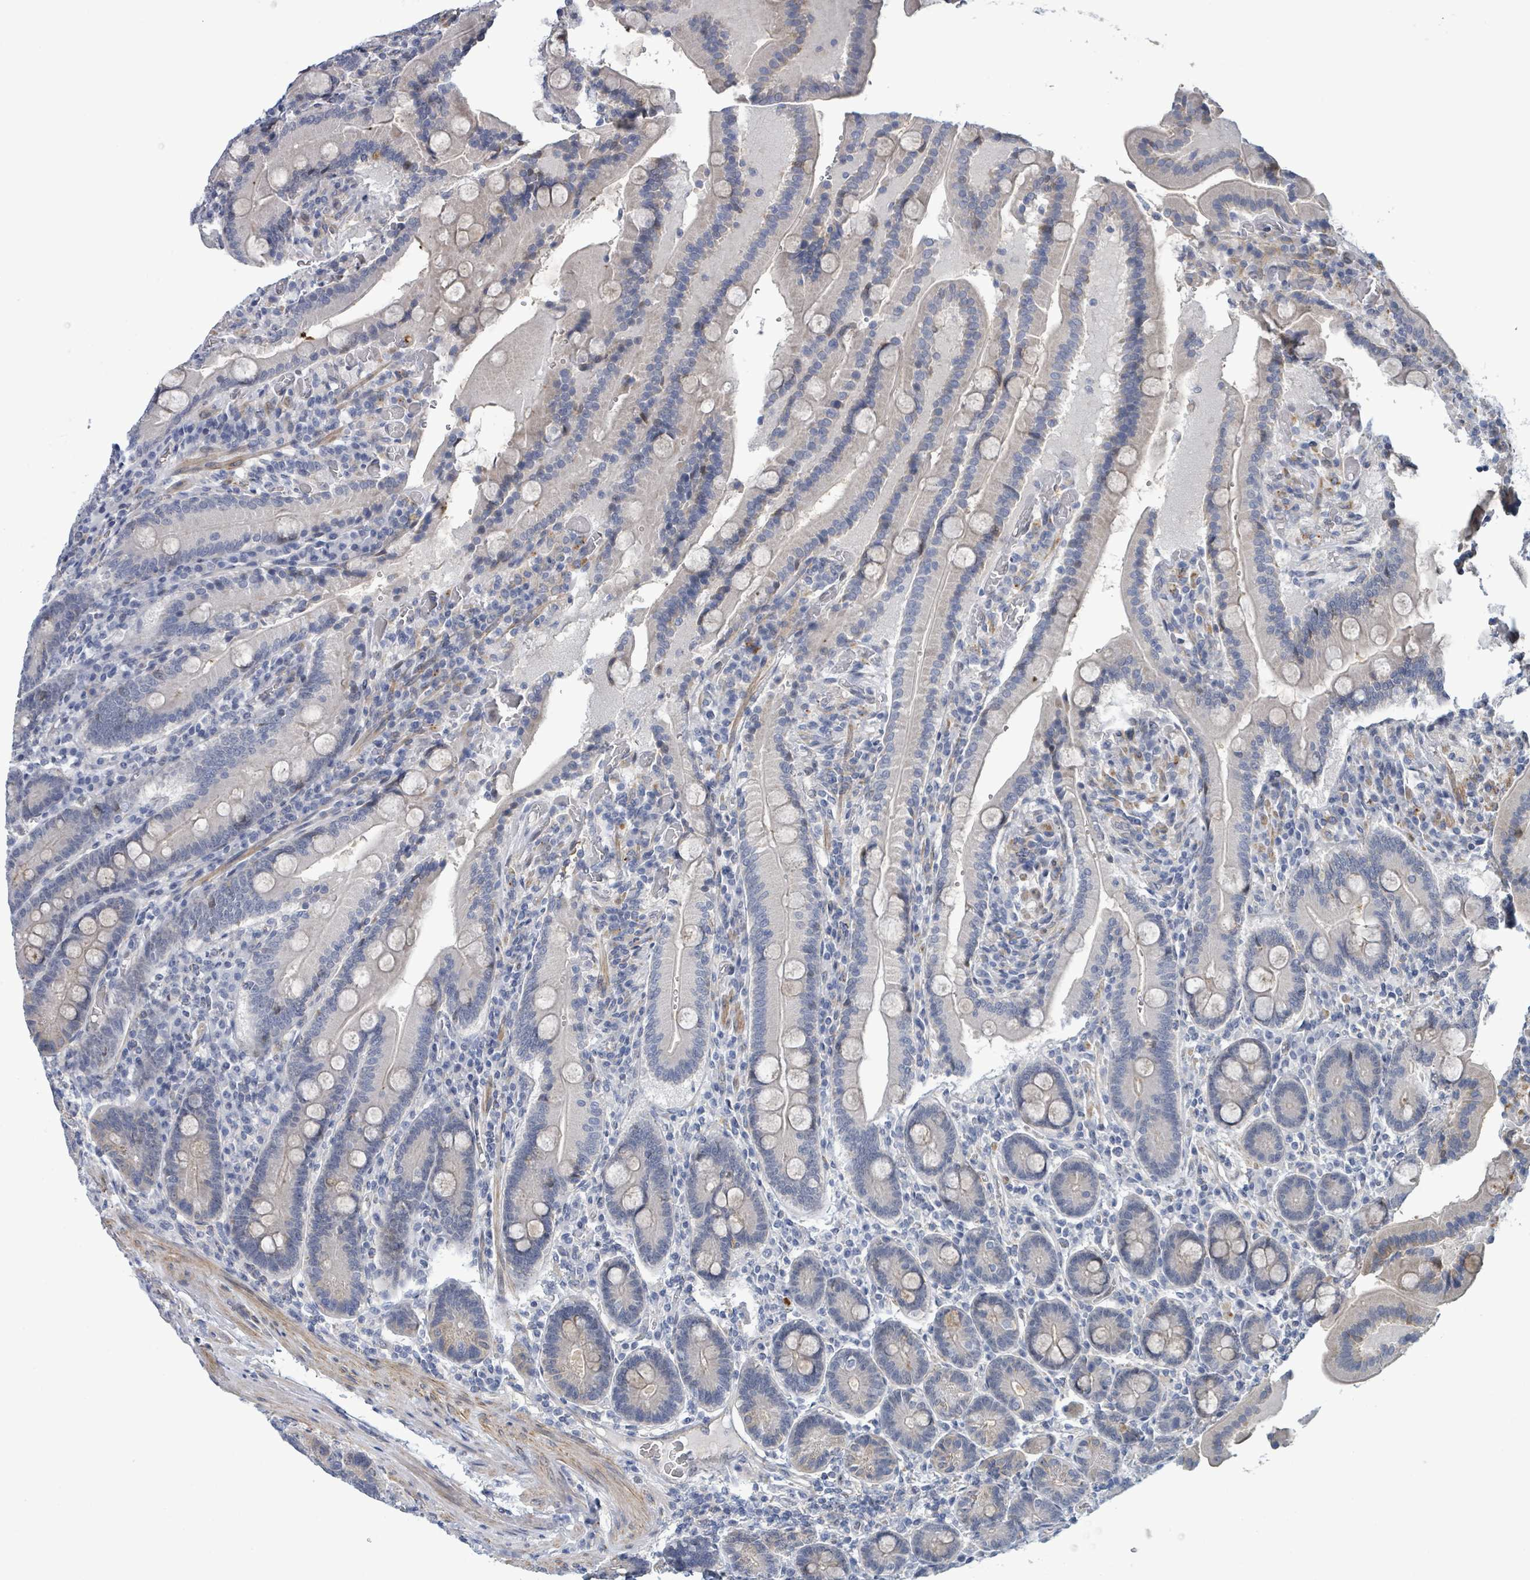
{"staining": {"intensity": "weak", "quantity": "<25%", "location": "cytoplasmic/membranous"}, "tissue": "duodenum", "cell_type": "Glandular cells", "image_type": "normal", "snomed": [{"axis": "morphology", "description": "Normal tissue, NOS"}, {"axis": "topography", "description": "Duodenum"}], "caption": "Immunohistochemistry image of unremarkable duodenum: duodenum stained with DAB (3,3'-diaminobenzidine) exhibits no significant protein staining in glandular cells. Nuclei are stained in blue.", "gene": "C9orf152", "patient": {"sex": "female", "age": 62}}